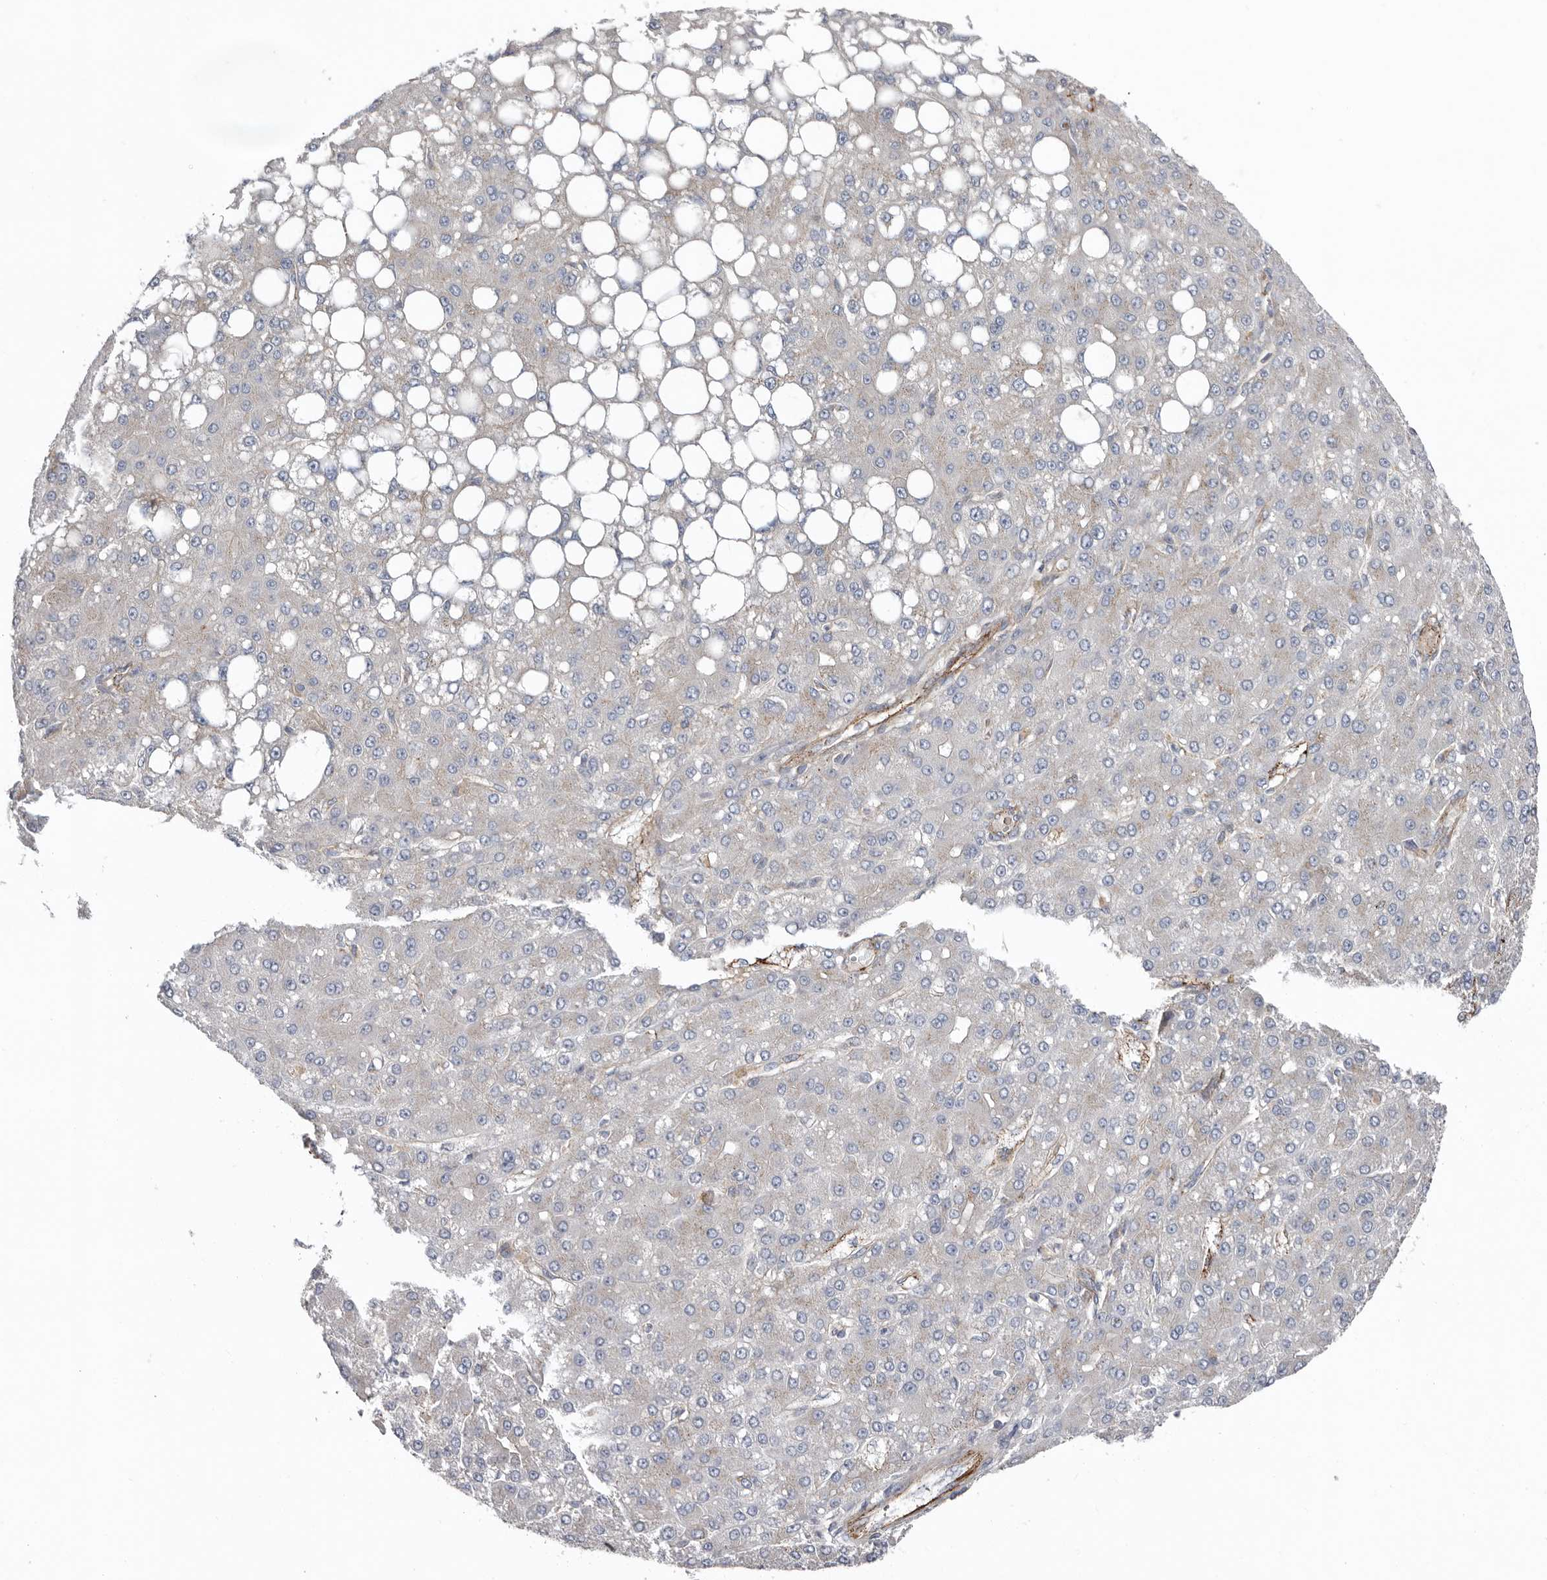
{"staining": {"intensity": "negative", "quantity": "none", "location": "none"}, "tissue": "liver cancer", "cell_type": "Tumor cells", "image_type": "cancer", "snomed": [{"axis": "morphology", "description": "Carcinoma, Hepatocellular, NOS"}, {"axis": "topography", "description": "Liver"}], "caption": "There is no significant positivity in tumor cells of liver cancer. The staining was performed using DAB (3,3'-diaminobenzidine) to visualize the protein expression in brown, while the nuclei were stained in blue with hematoxylin (Magnification: 20x).", "gene": "LUZP1", "patient": {"sex": "male", "age": 67}}